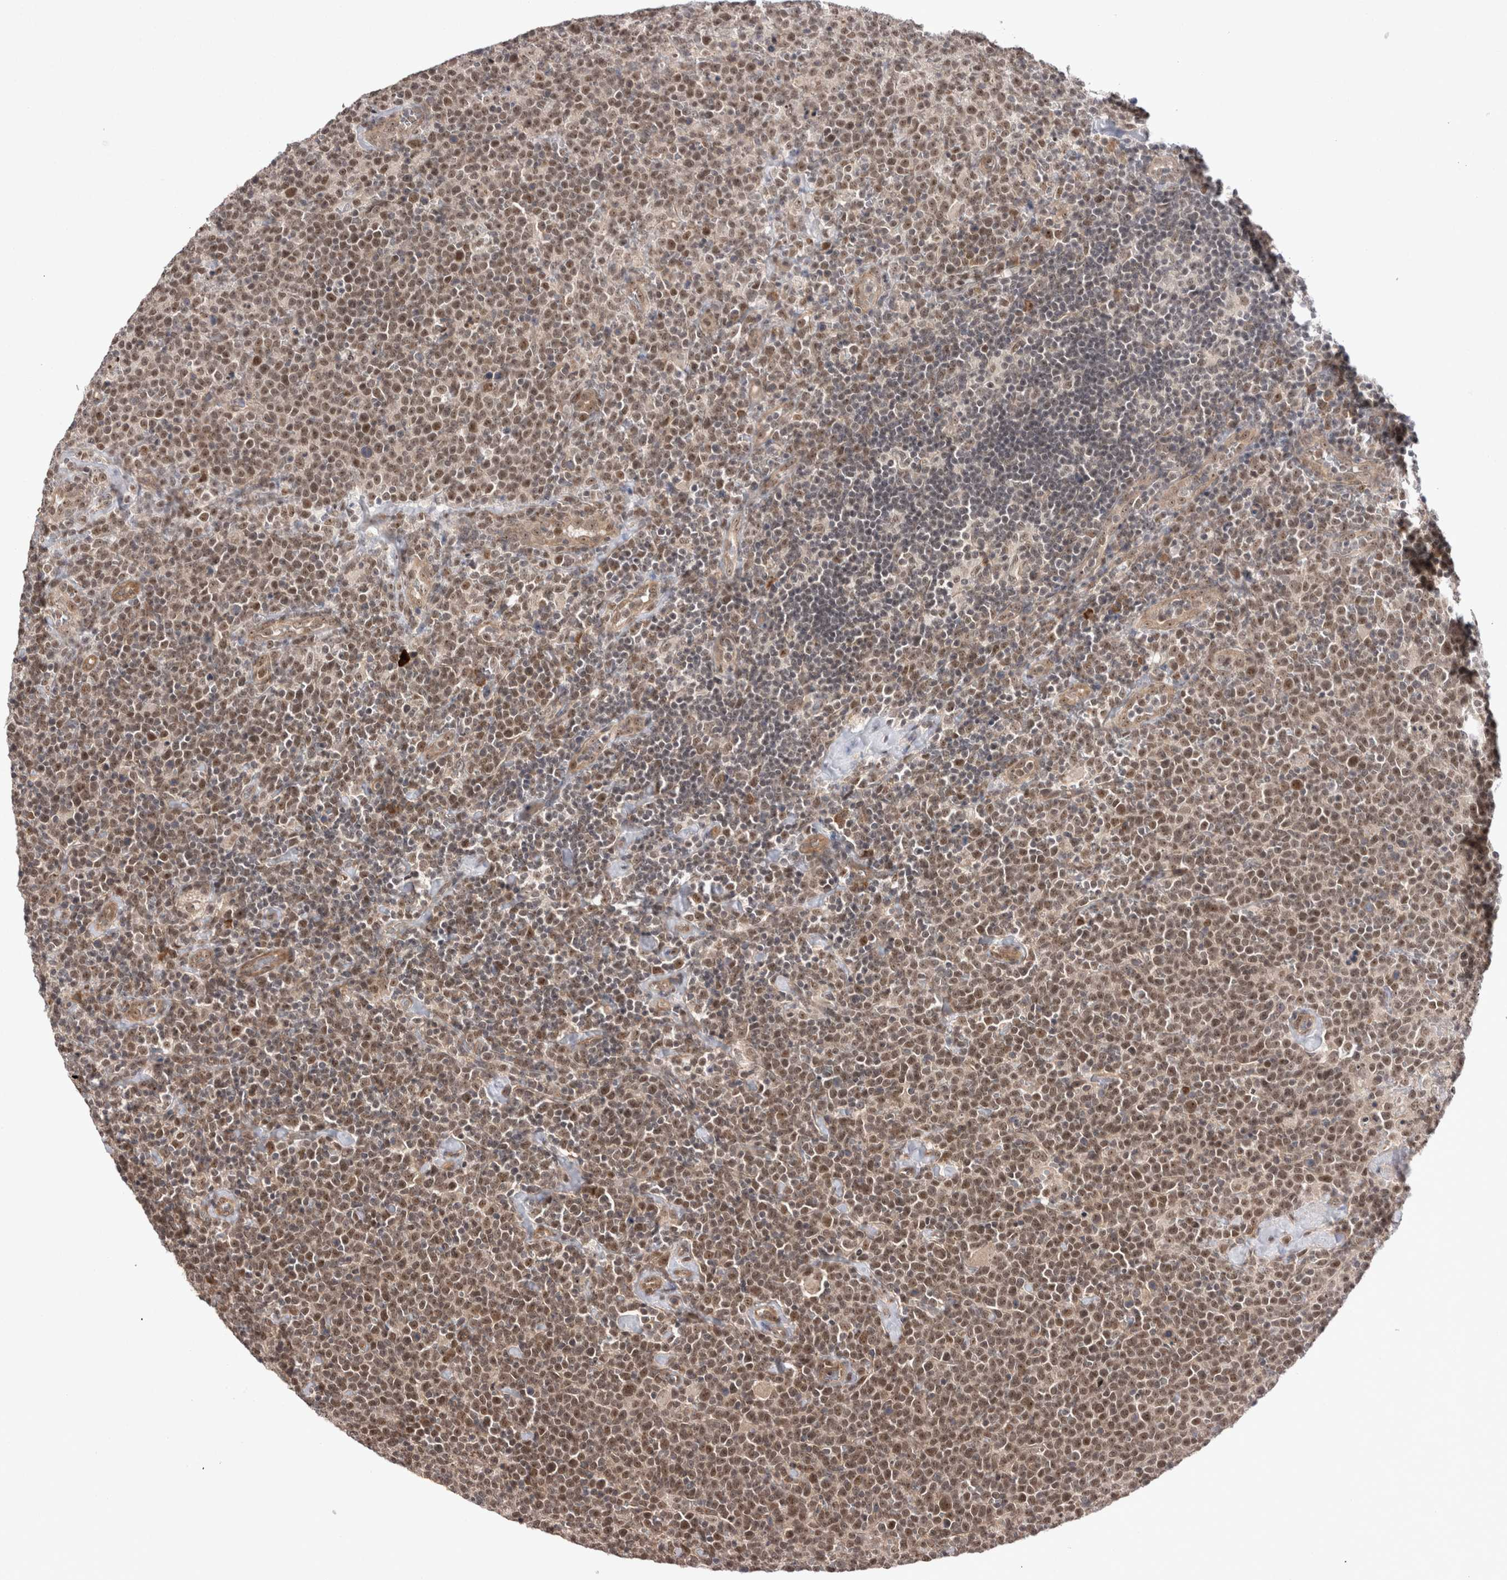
{"staining": {"intensity": "moderate", "quantity": ">75%", "location": "nuclear"}, "tissue": "lymphoma", "cell_type": "Tumor cells", "image_type": "cancer", "snomed": [{"axis": "morphology", "description": "Malignant lymphoma, non-Hodgkin's type, High grade"}, {"axis": "topography", "description": "Lymph node"}], "caption": "A brown stain shows moderate nuclear staining of a protein in human malignant lymphoma, non-Hodgkin's type (high-grade) tumor cells.", "gene": "EXOSC4", "patient": {"sex": "male", "age": 61}}